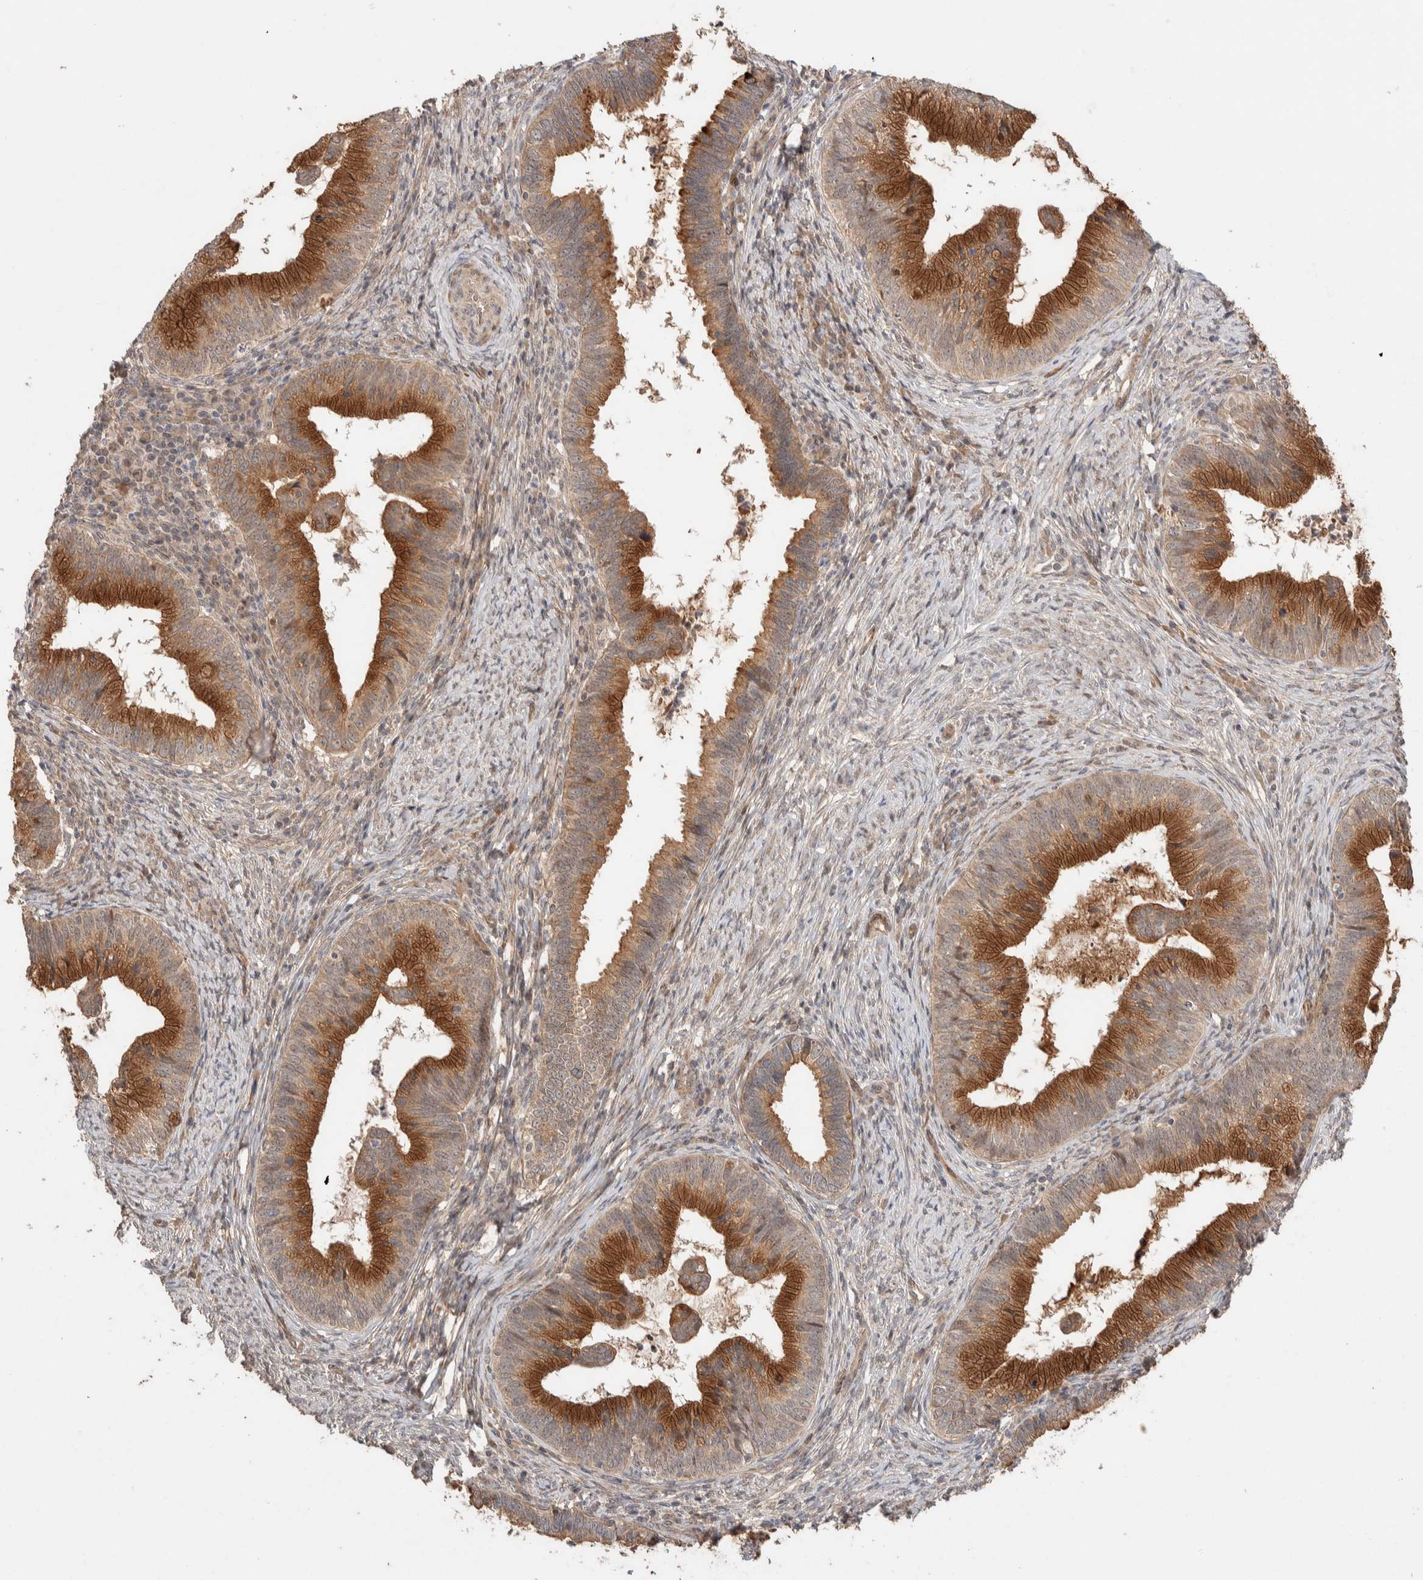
{"staining": {"intensity": "strong", "quantity": ">75%", "location": "cytoplasmic/membranous"}, "tissue": "cervical cancer", "cell_type": "Tumor cells", "image_type": "cancer", "snomed": [{"axis": "morphology", "description": "Adenocarcinoma, NOS"}, {"axis": "topography", "description": "Cervix"}], "caption": "Tumor cells exhibit high levels of strong cytoplasmic/membranous positivity in about >75% of cells in human adenocarcinoma (cervical).", "gene": "PRDM15", "patient": {"sex": "female", "age": 36}}